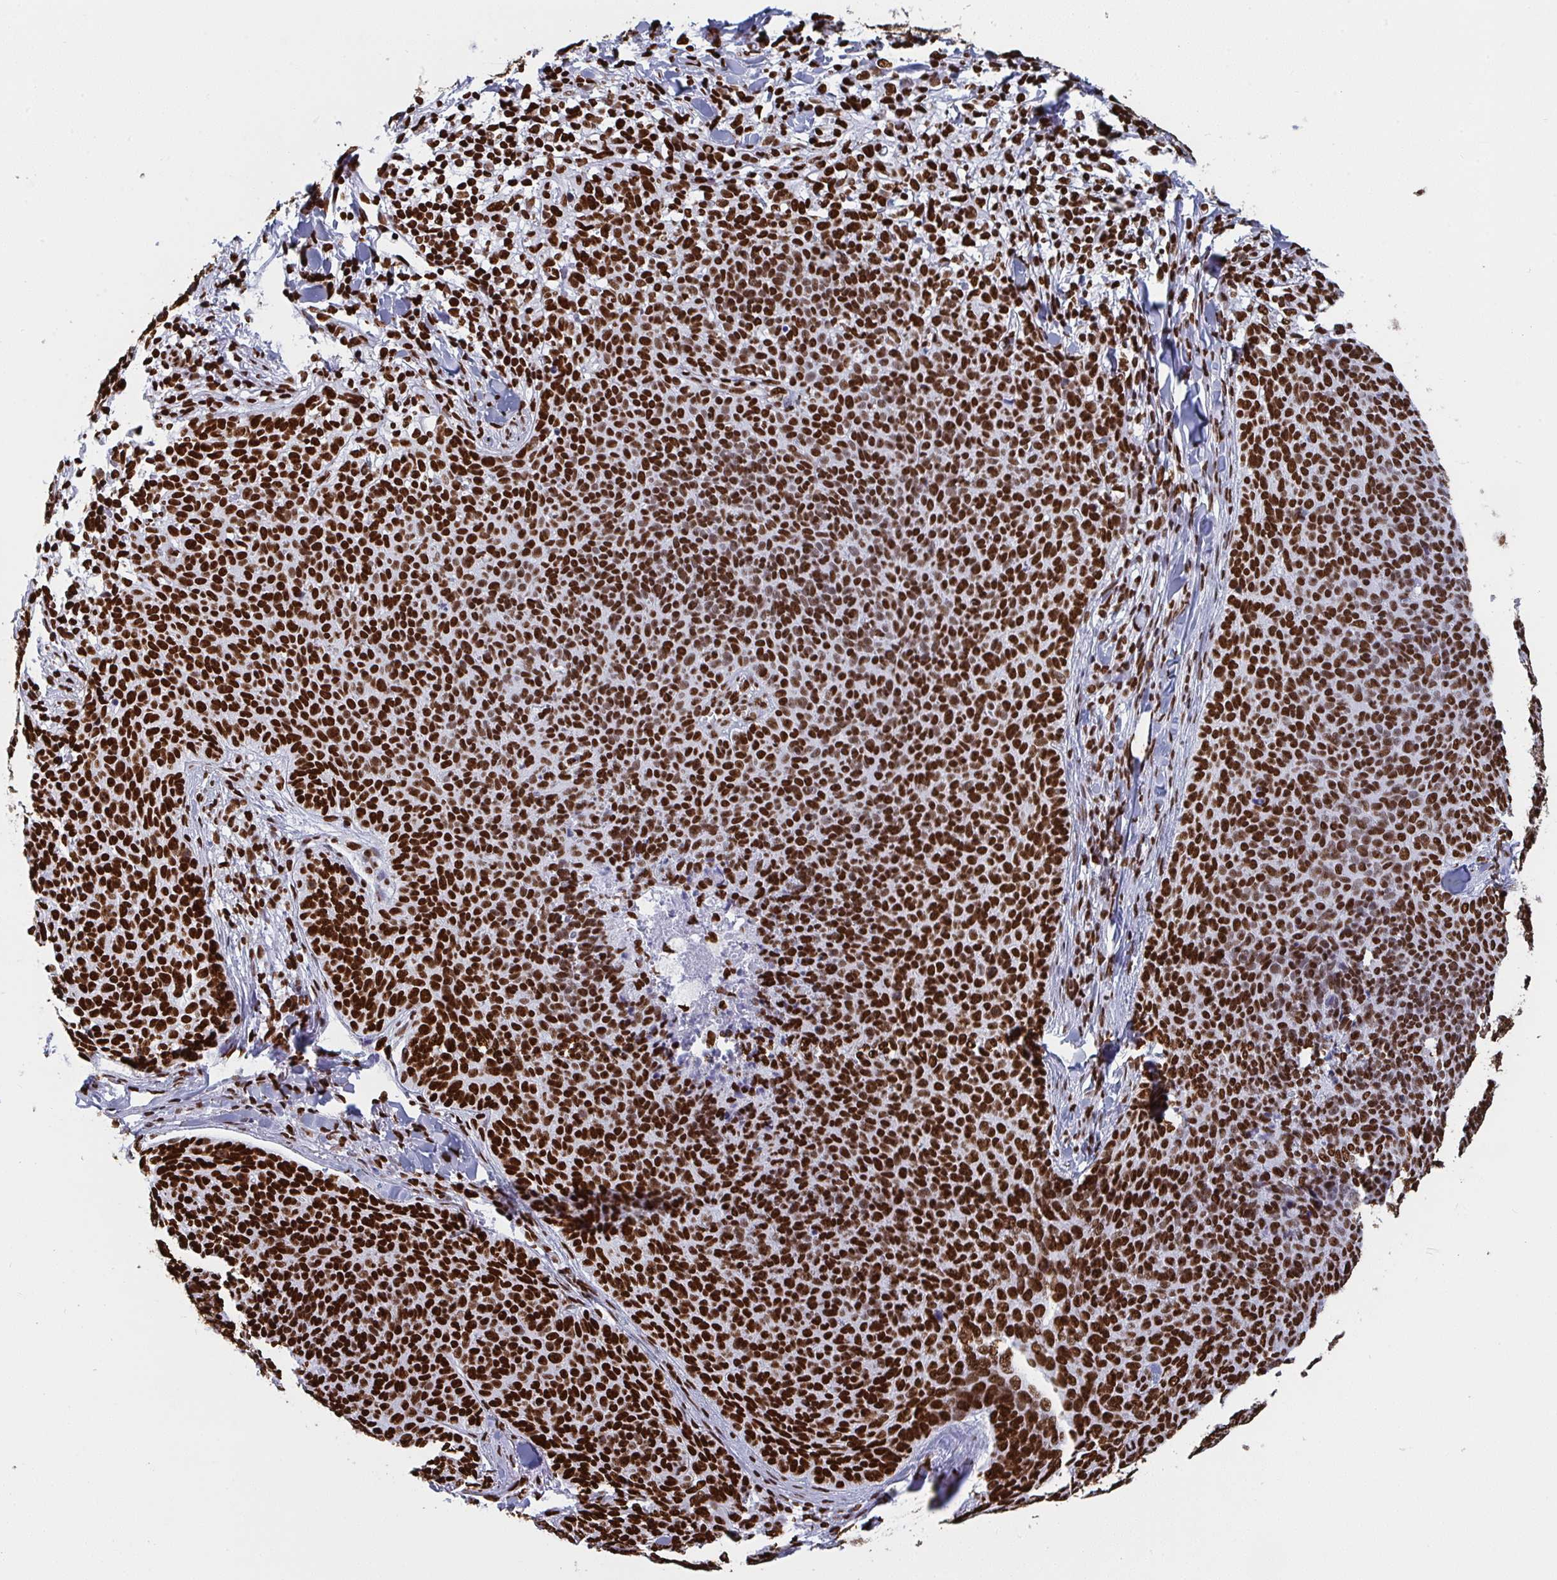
{"staining": {"intensity": "strong", "quantity": ">75%", "location": "nuclear"}, "tissue": "skin cancer", "cell_type": "Tumor cells", "image_type": "cancer", "snomed": [{"axis": "morphology", "description": "Basal cell carcinoma"}, {"axis": "topography", "description": "Skin"}, {"axis": "topography", "description": "Skin of face"}], "caption": "Skin basal cell carcinoma was stained to show a protein in brown. There is high levels of strong nuclear staining in approximately >75% of tumor cells.", "gene": "GAR1", "patient": {"sex": "male", "age": 56}}